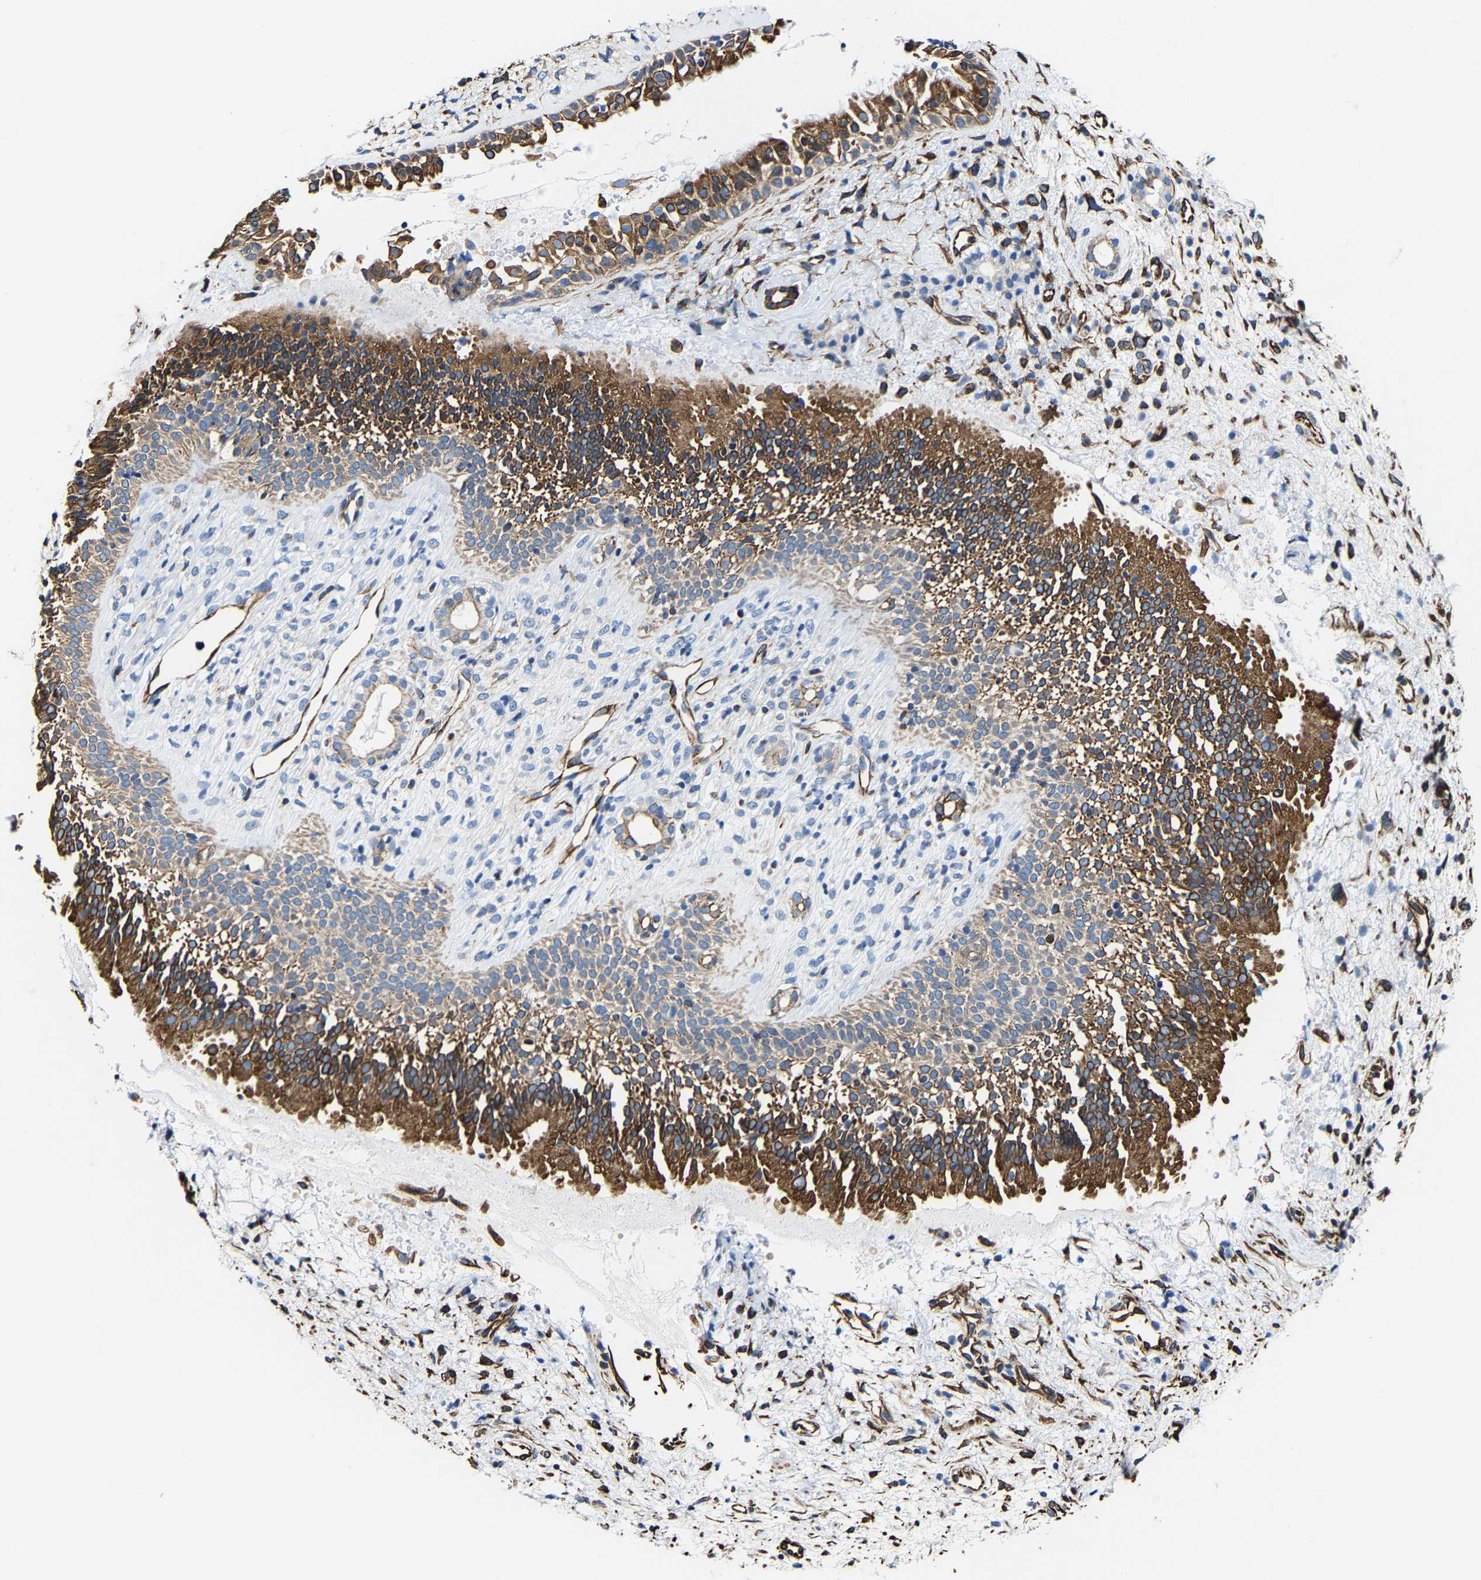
{"staining": {"intensity": "strong", "quantity": ">75%", "location": "cytoplasmic/membranous"}, "tissue": "nasopharynx", "cell_type": "Respiratory epithelial cells", "image_type": "normal", "snomed": [{"axis": "morphology", "description": "Normal tissue, NOS"}, {"axis": "topography", "description": "Nasopharynx"}], "caption": "Immunohistochemical staining of unremarkable nasopharynx demonstrates high levels of strong cytoplasmic/membranous staining in approximately >75% of respiratory epithelial cells. Ihc stains the protein in brown and the nuclei are stained blue.", "gene": "MMEL1", "patient": {"sex": "male", "age": 22}}